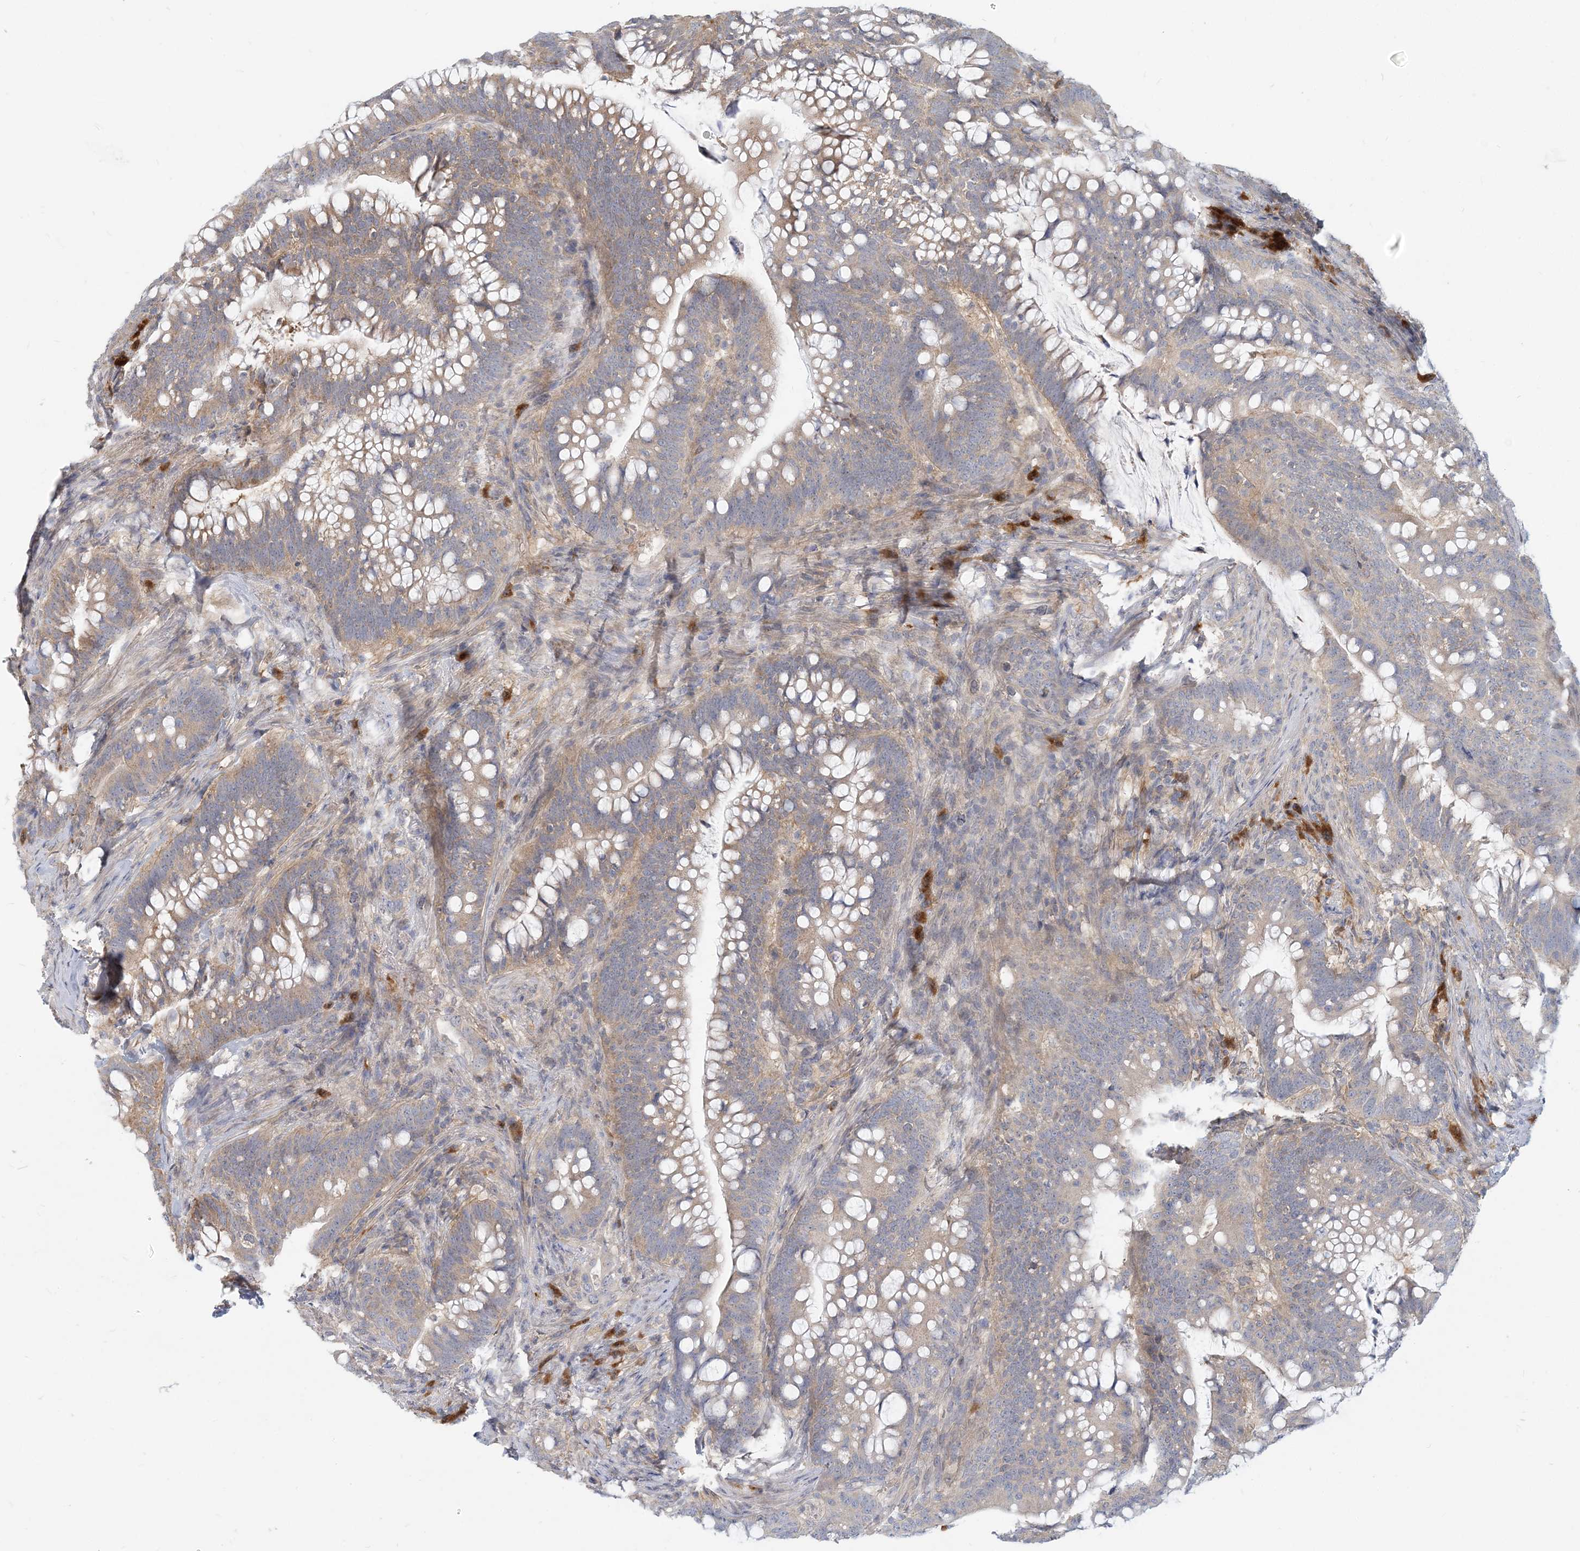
{"staining": {"intensity": "weak", "quantity": "25%-75%", "location": "cytoplasmic/membranous"}, "tissue": "colorectal cancer", "cell_type": "Tumor cells", "image_type": "cancer", "snomed": [{"axis": "morphology", "description": "Adenocarcinoma, NOS"}, {"axis": "topography", "description": "Colon"}], "caption": "Adenocarcinoma (colorectal) stained for a protein demonstrates weak cytoplasmic/membranous positivity in tumor cells. (Brightfield microscopy of DAB IHC at high magnification).", "gene": "GMPPA", "patient": {"sex": "female", "age": 66}}